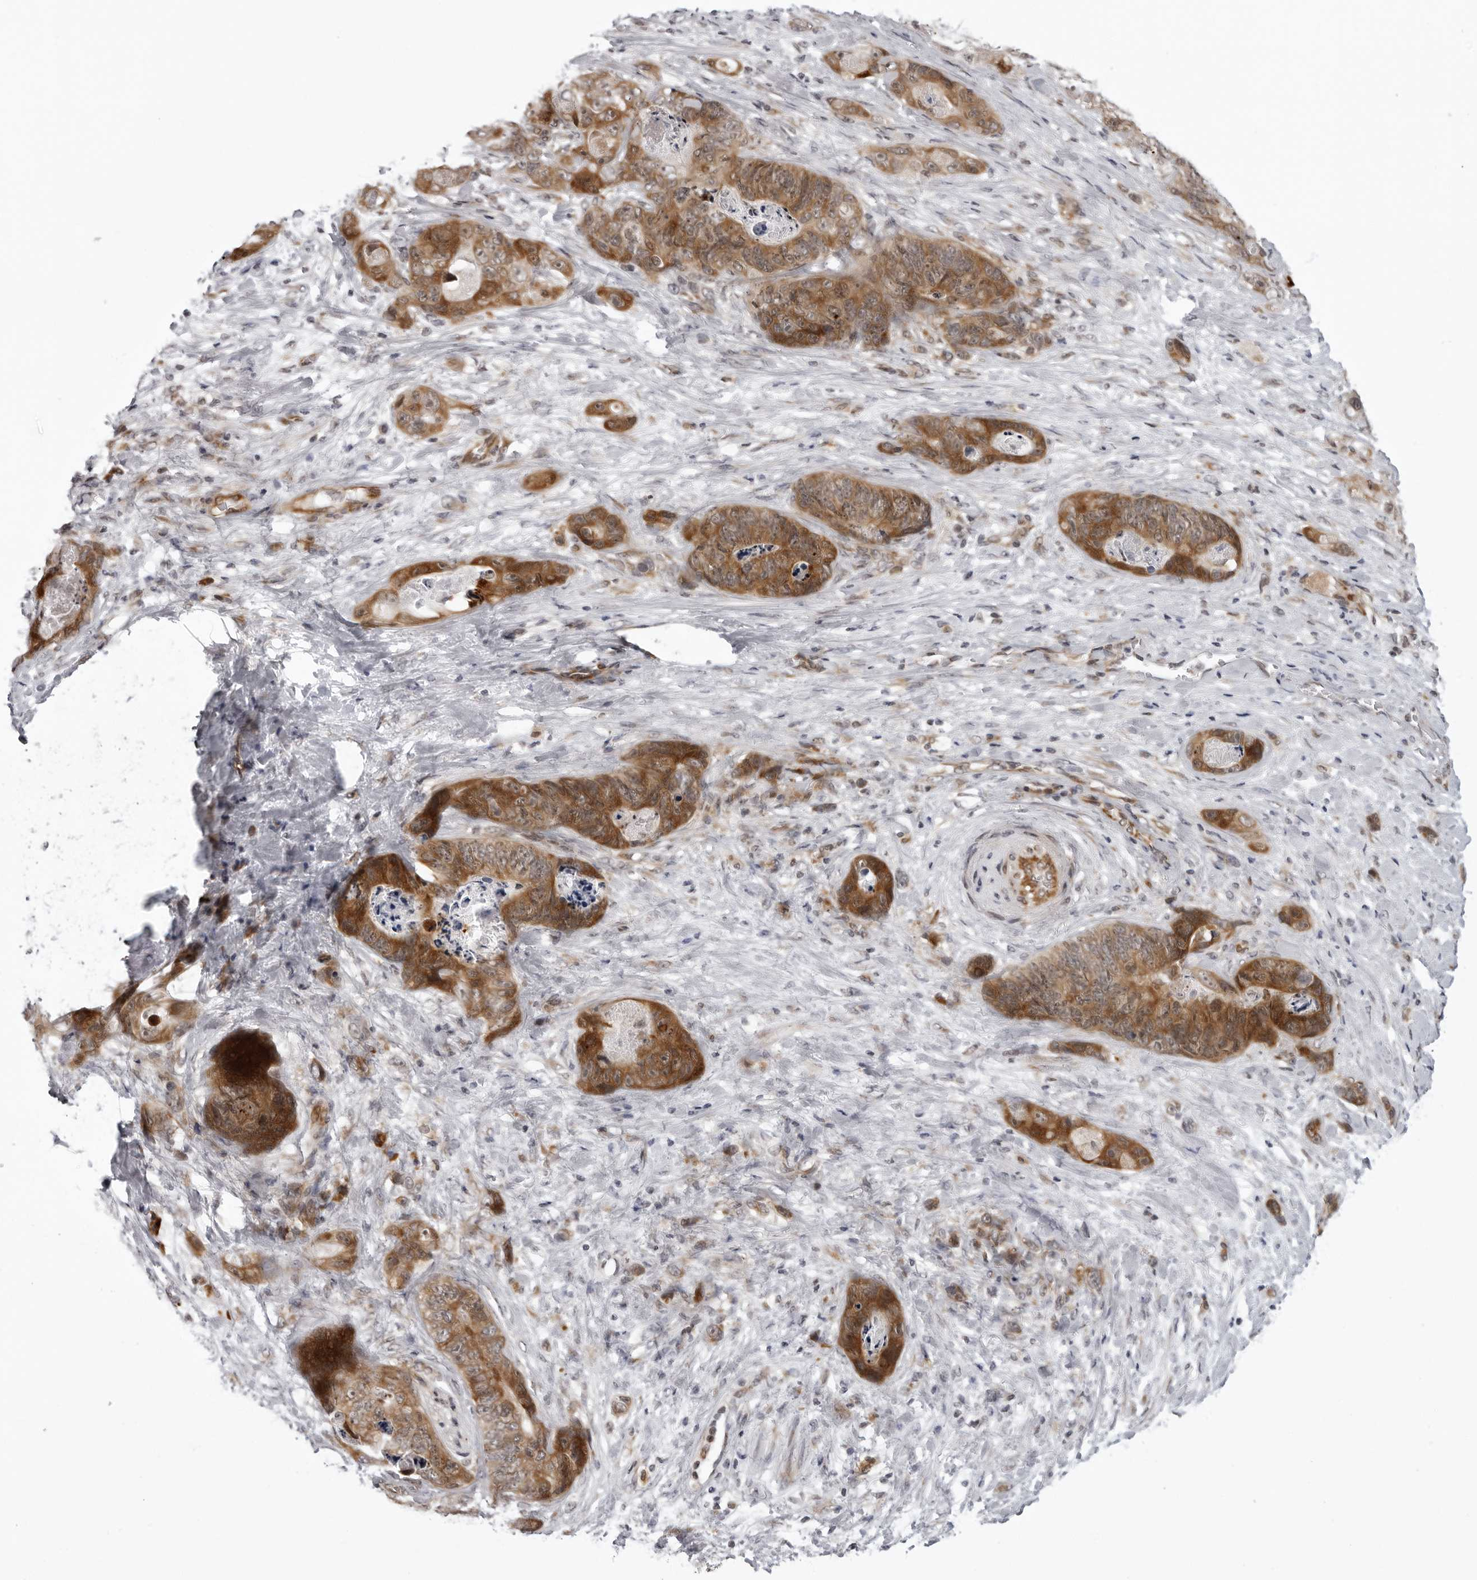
{"staining": {"intensity": "strong", "quantity": ">75%", "location": "cytoplasmic/membranous"}, "tissue": "stomach cancer", "cell_type": "Tumor cells", "image_type": "cancer", "snomed": [{"axis": "morphology", "description": "Normal tissue, NOS"}, {"axis": "morphology", "description": "Adenocarcinoma, NOS"}, {"axis": "topography", "description": "Stomach"}], "caption": "Protein staining of stomach cancer tissue displays strong cytoplasmic/membranous staining in approximately >75% of tumor cells. Immunohistochemistry (ihc) stains the protein of interest in brown and the nuclei are stained blue.", "gene": "GCSAML", "patient": {"sex": "female", "age": 89}}